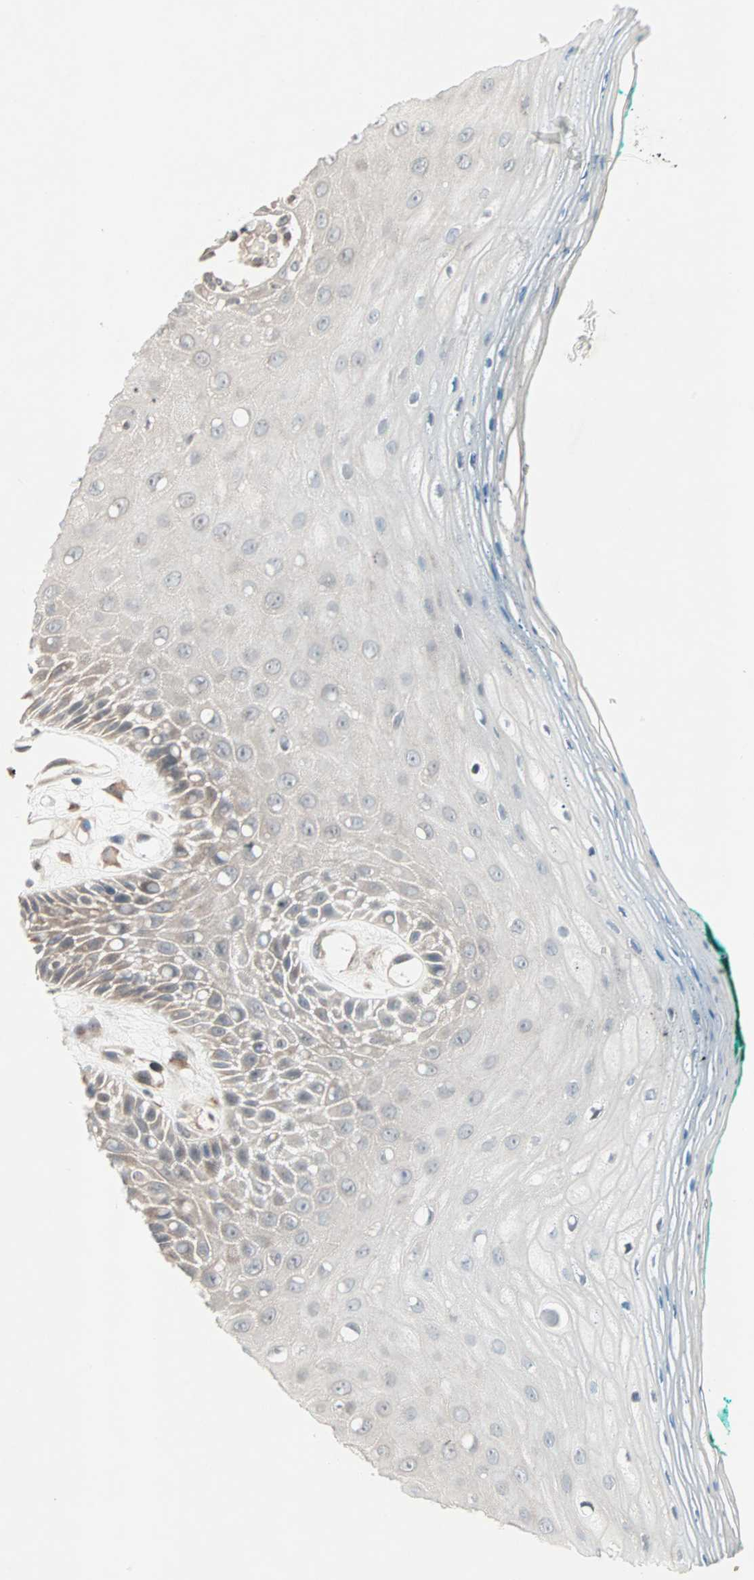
{"staining": {"intensity": "weak", "quantity": "25%-75%", "location": "cytoplasmic/membranous"}, "tissue": "oral mucosa", "cell_type": "Squamous epithelial cells", "image_type": "normal", "snomed": [{"axis": "morphology", "description": "Normal tissue, NOS"}, {"axis": "morphology", "description": "Squamous cell carcinoma, NOS"}, {"axis": "topography", "description": "Skeletal muscle"}, {"axis": "topography", "description": "Oral tissue"}, {"axis": "topography", "description": "Head-Neck"}], "caption": "A low amount of weak cytoplasmic/membranous staining is present in approximately 25%-75% of squamous epithelial cells in normal oral mucosa. (Brightfield microscopy of DAB IHC at high magnification).", "gene": "PGBD1", "patient": {"sex": "female", "age": 84}}